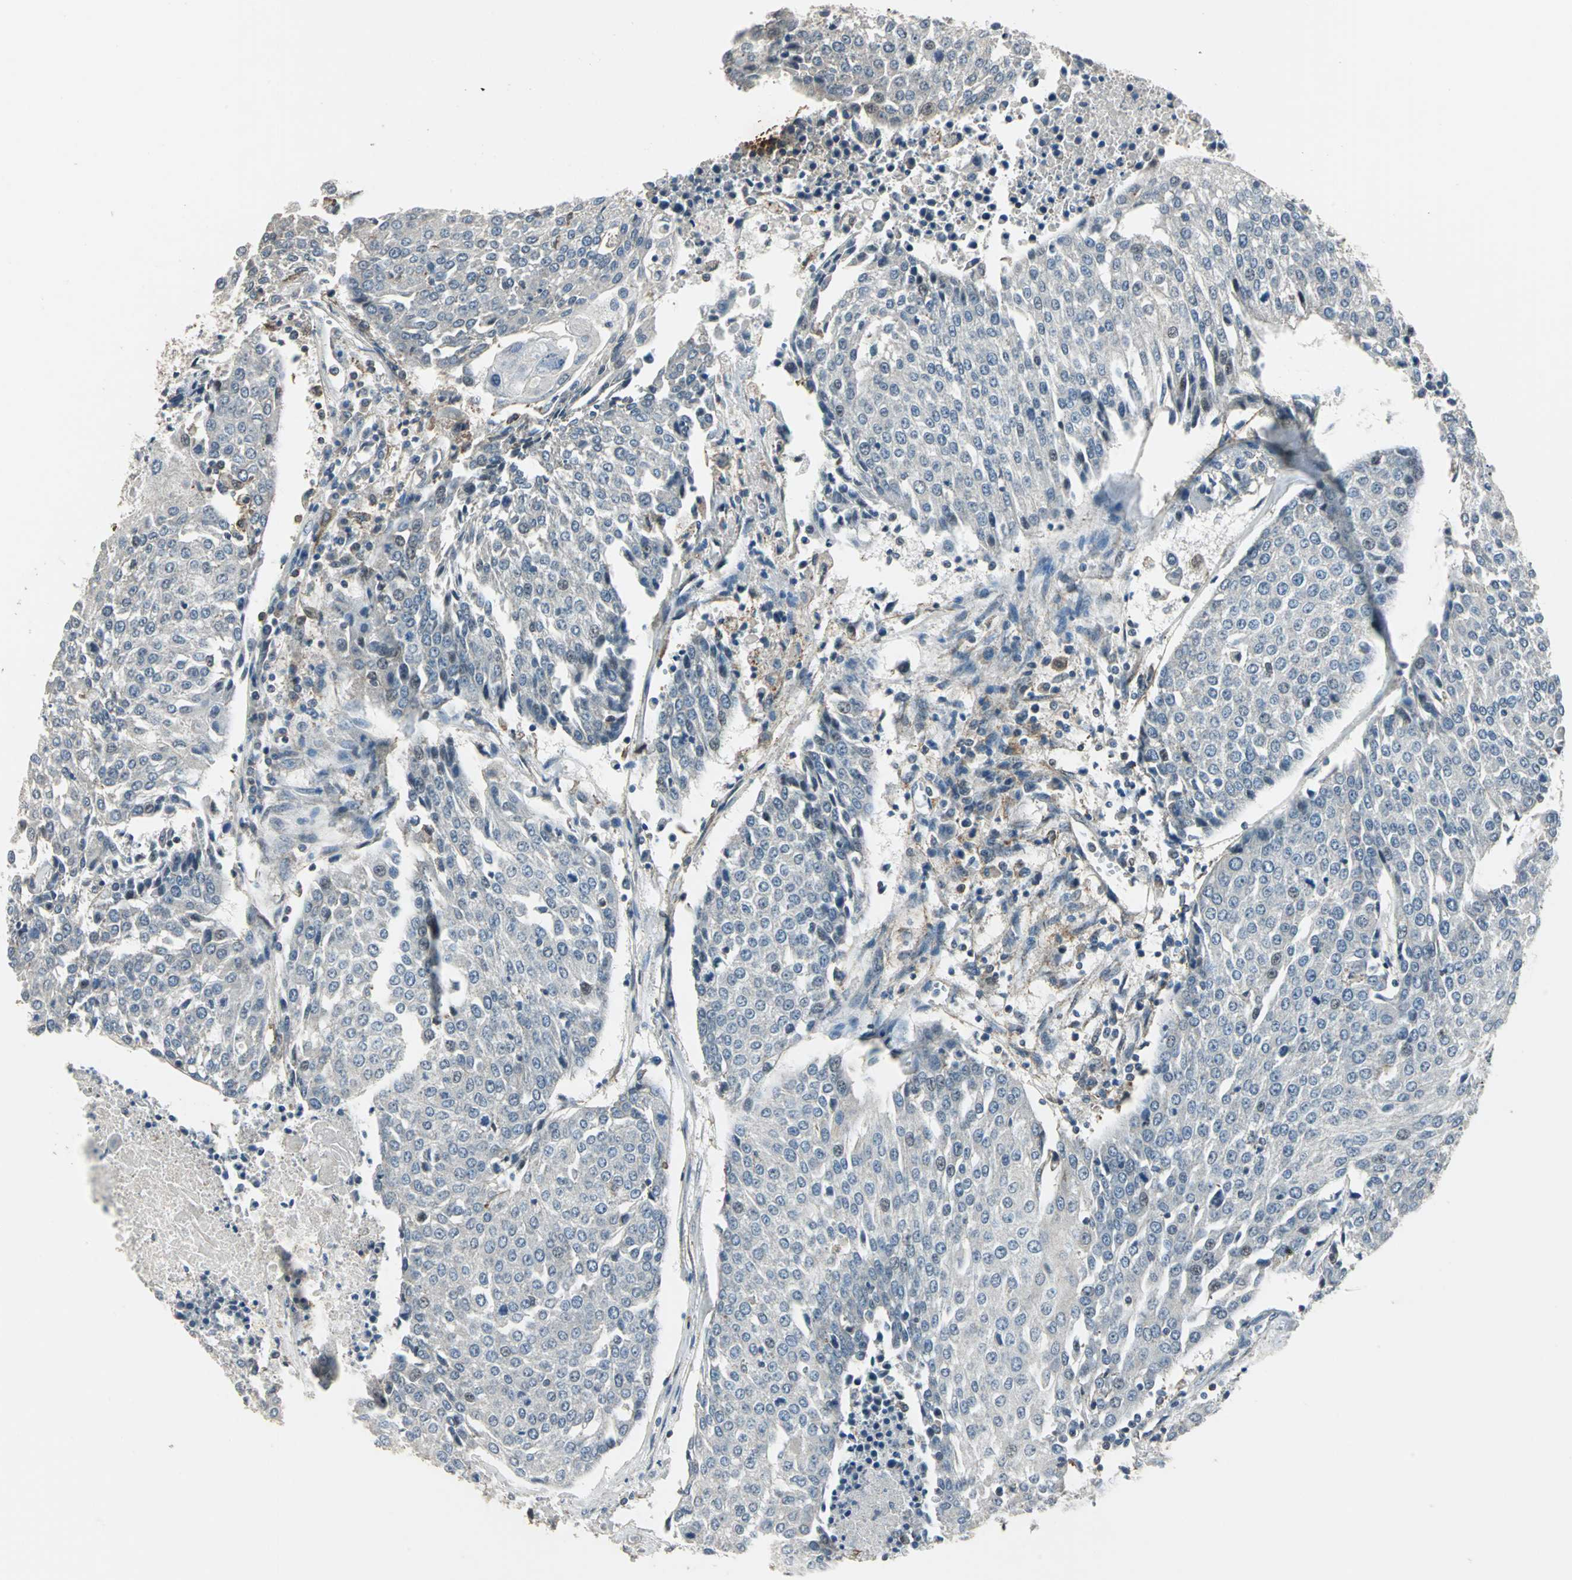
{"staining": {"intensity": "negative", "quantity": "none", "location": "none"}, "tissue": "urothelial cancer", "cell_type": "Tumor cells", "image_type": "cancer", "snomed": [{"axis": "morphology", "description": "Urothelial carcinoma, High grade"}, {"axis": "topography", "description": "Urinary bladder"}], "caption": "Immunohistochemistry histopathology image of urothelial cancer stained for a protein (brown), which shows no expression in tumor cells. (DAB immunohistochemistry (IHC) visualized using brightfield microscopy, high magnification).", "gene": "DNAJB4", "patient": {"sex": "female", "age": 85}}